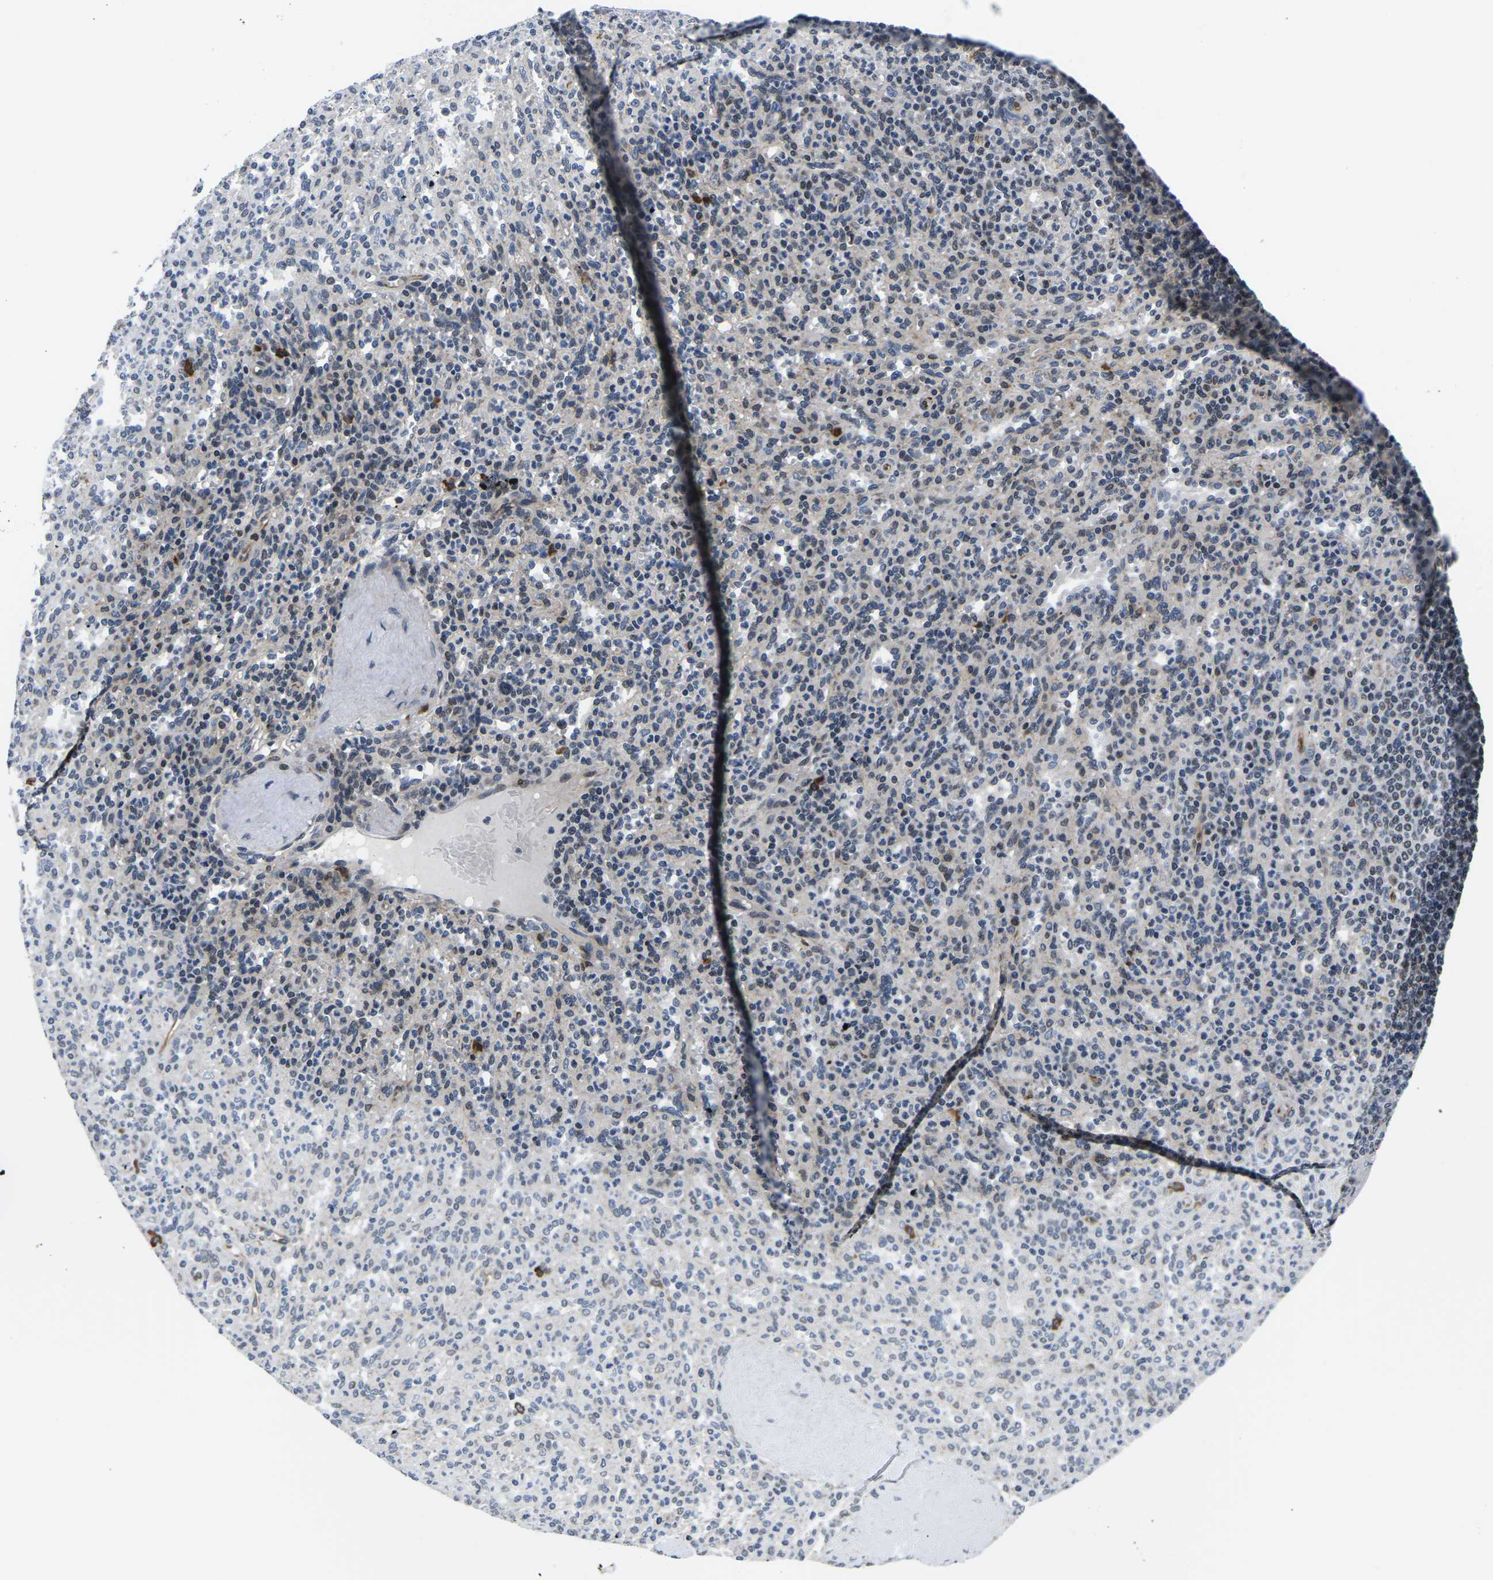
{"staining": {"intensity": "weak", "quantity": "<25%", "location": "nuclear"}, "tissue": "spleen", "cell_type": "Cells in red pulp", "image_type": "normal", "snomed": [{"axis": "morphology", "description": "Normal tissue, NOS"}, {"axis": "topography", "description": "Spleen"}], "caption": "High magnification brightfield microscopy of normal spleen stained with DAB (3,3'-diaminobenzidine) (brown) and counterstained with hematoxylin (blue): cells in red pulp show no significant staining.", "gene": "CCNE1", "patient": {"sex": "male", "age": 36}}